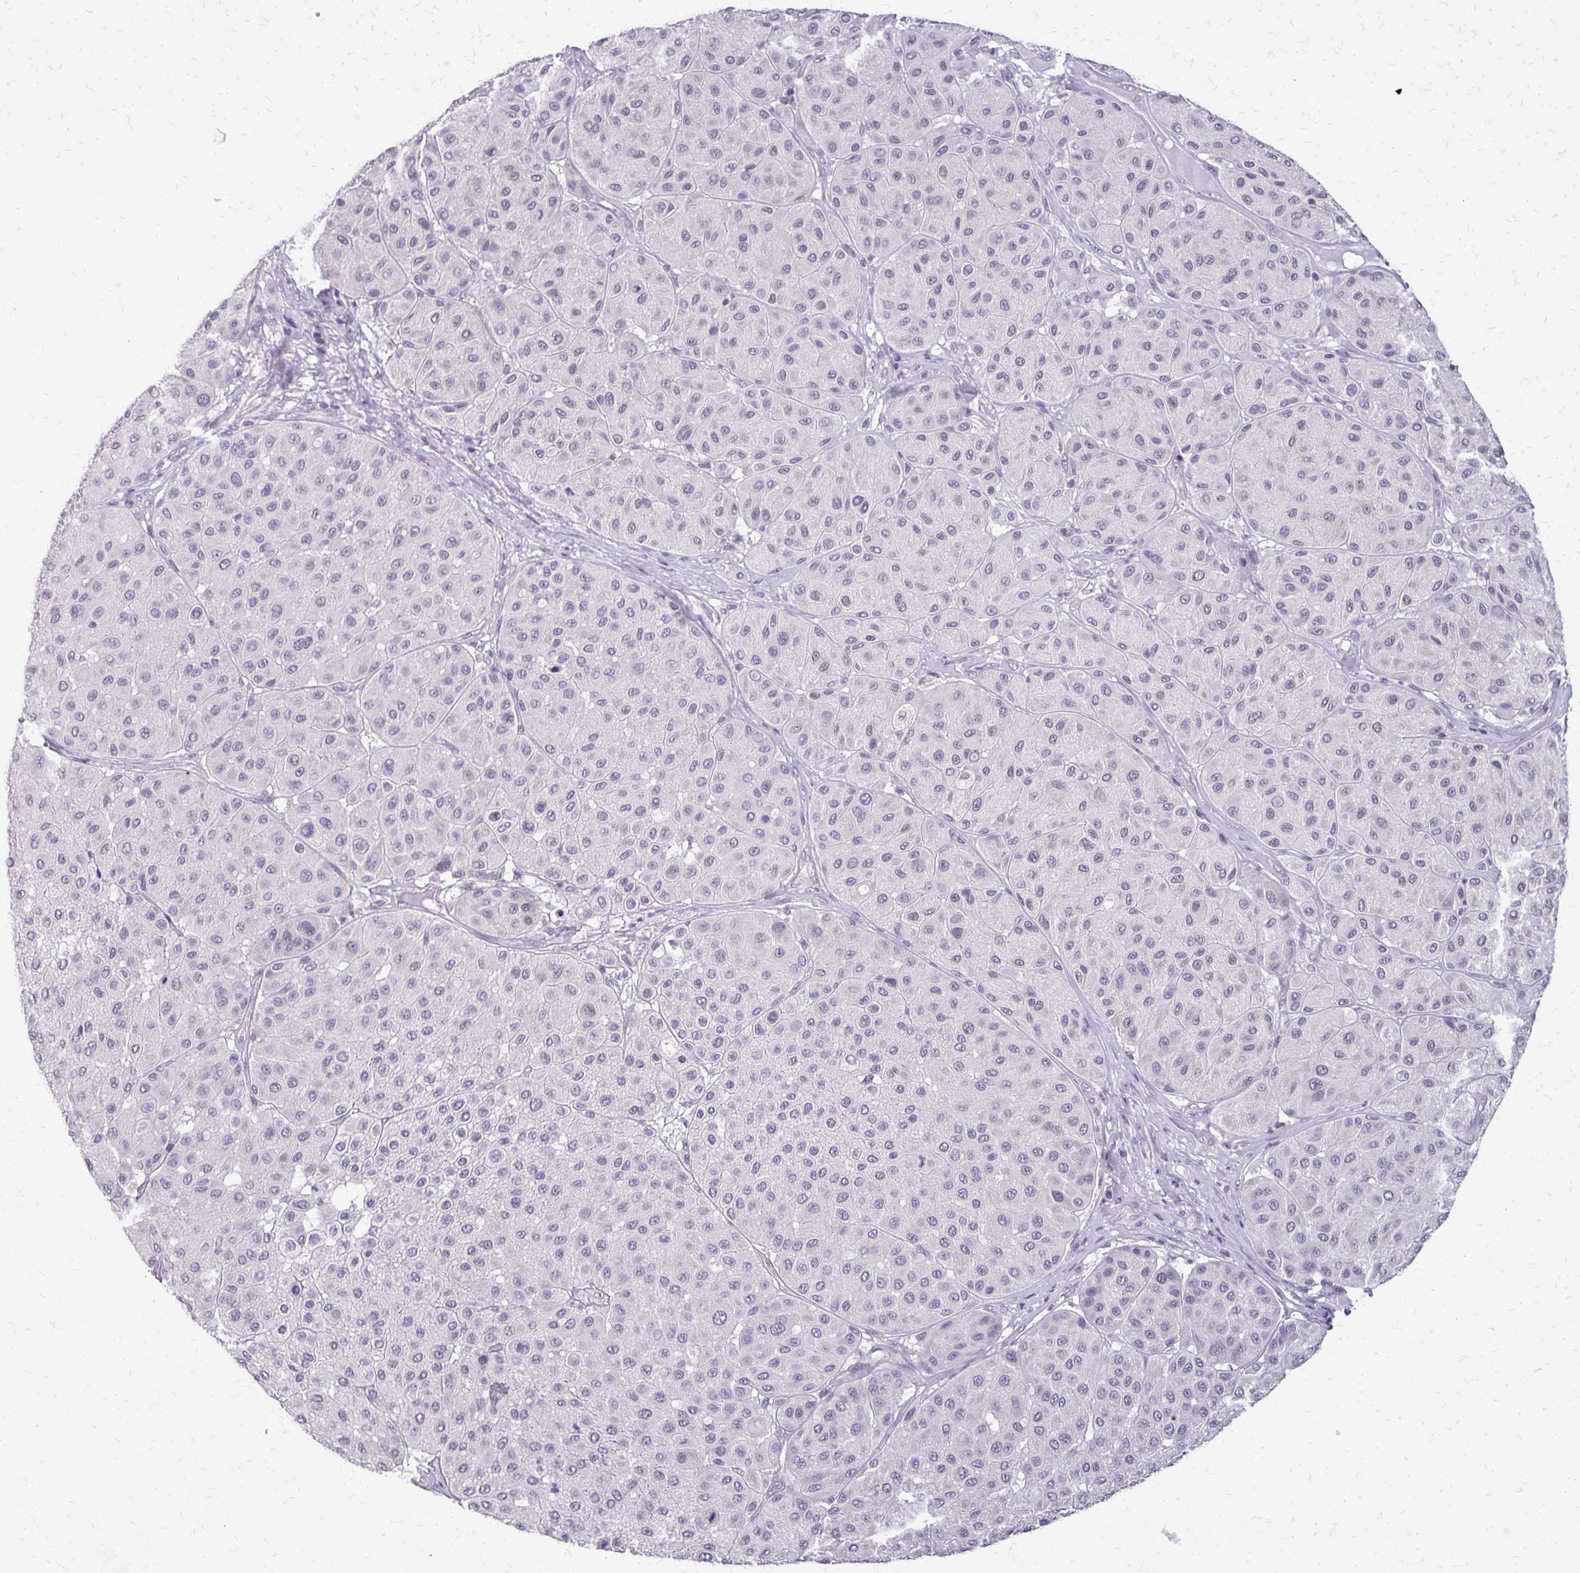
{"staining": {"intensity": "negative", "quantity": "none", "location": "none"}, "tissue": "melanoma", "cell_type": "Tumor cells", "image_type": "cancer", "snomed": [{"axis": "morphology", "description": "Malignant melanoma, Metastatic site"}, {"axis": "topography", "description": "Smooth muscle"}], "caption": "This is an immunohistochemistry (IHC) micrograph of human melanoma. There is no expression in tumor cells.", "gene": "AKAP5", "patient": {"sex": "male", "age": 41}}